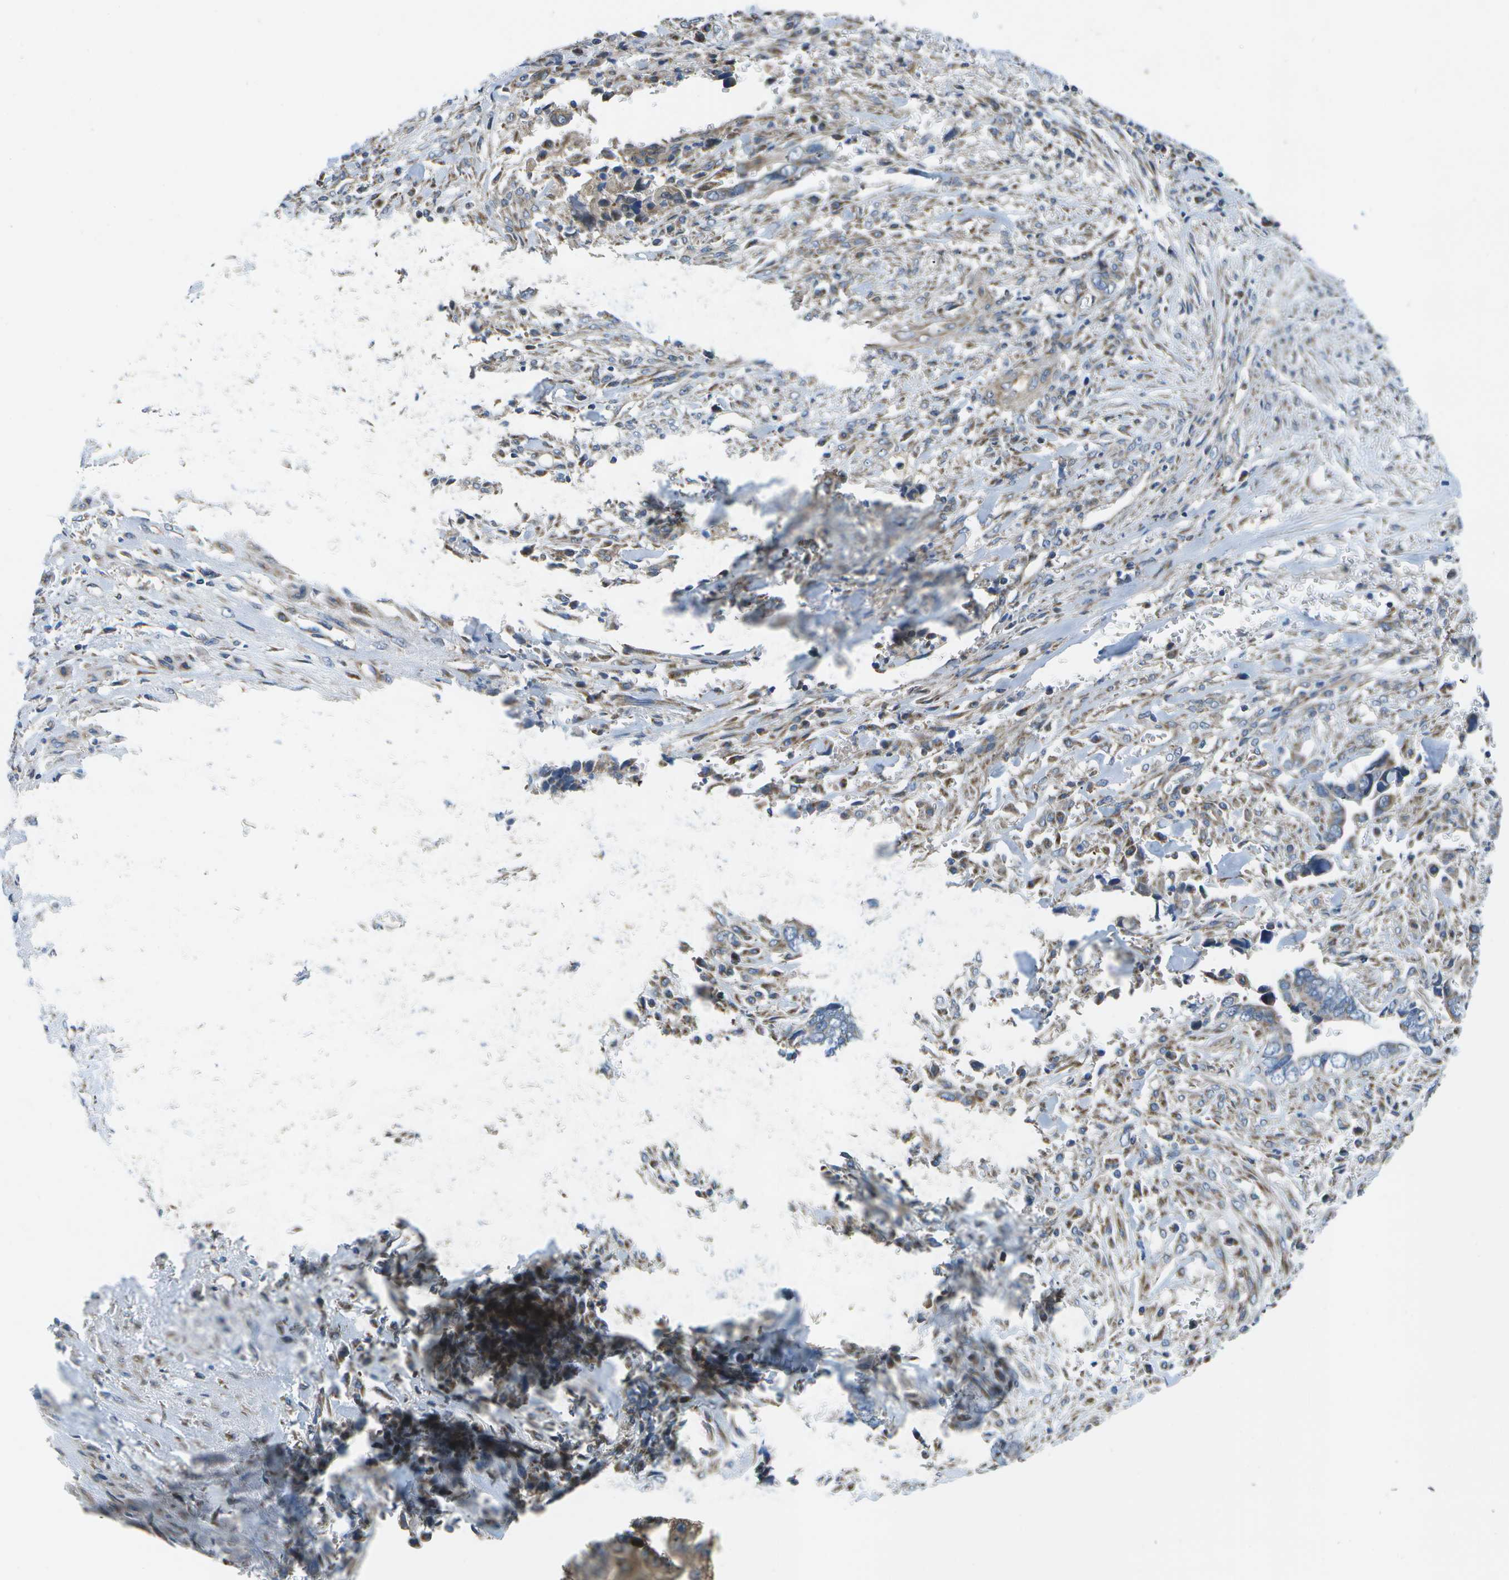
{"staining": {"intensity": "moderate", "quantity": ">75%", "location": "cytoplasmic/membranous"}, "tissue": "liver cancer", "cell_type": "Tumor cells", "image_type": "cancer", "snomed": [{"axis": "morphology", "description": "Cholangiocarcinoma"}, {"axis": "topography", "description": "Liver"}], "caption": "Immunohistochemical staining of liver cancer (cholangiocarcinoma) exhibits moderate cytoplasmic/membranous protein staining in approximately >75% of tumor cells.", "gene": "MVK", "patient": {"sex": "female", "age": 79}}